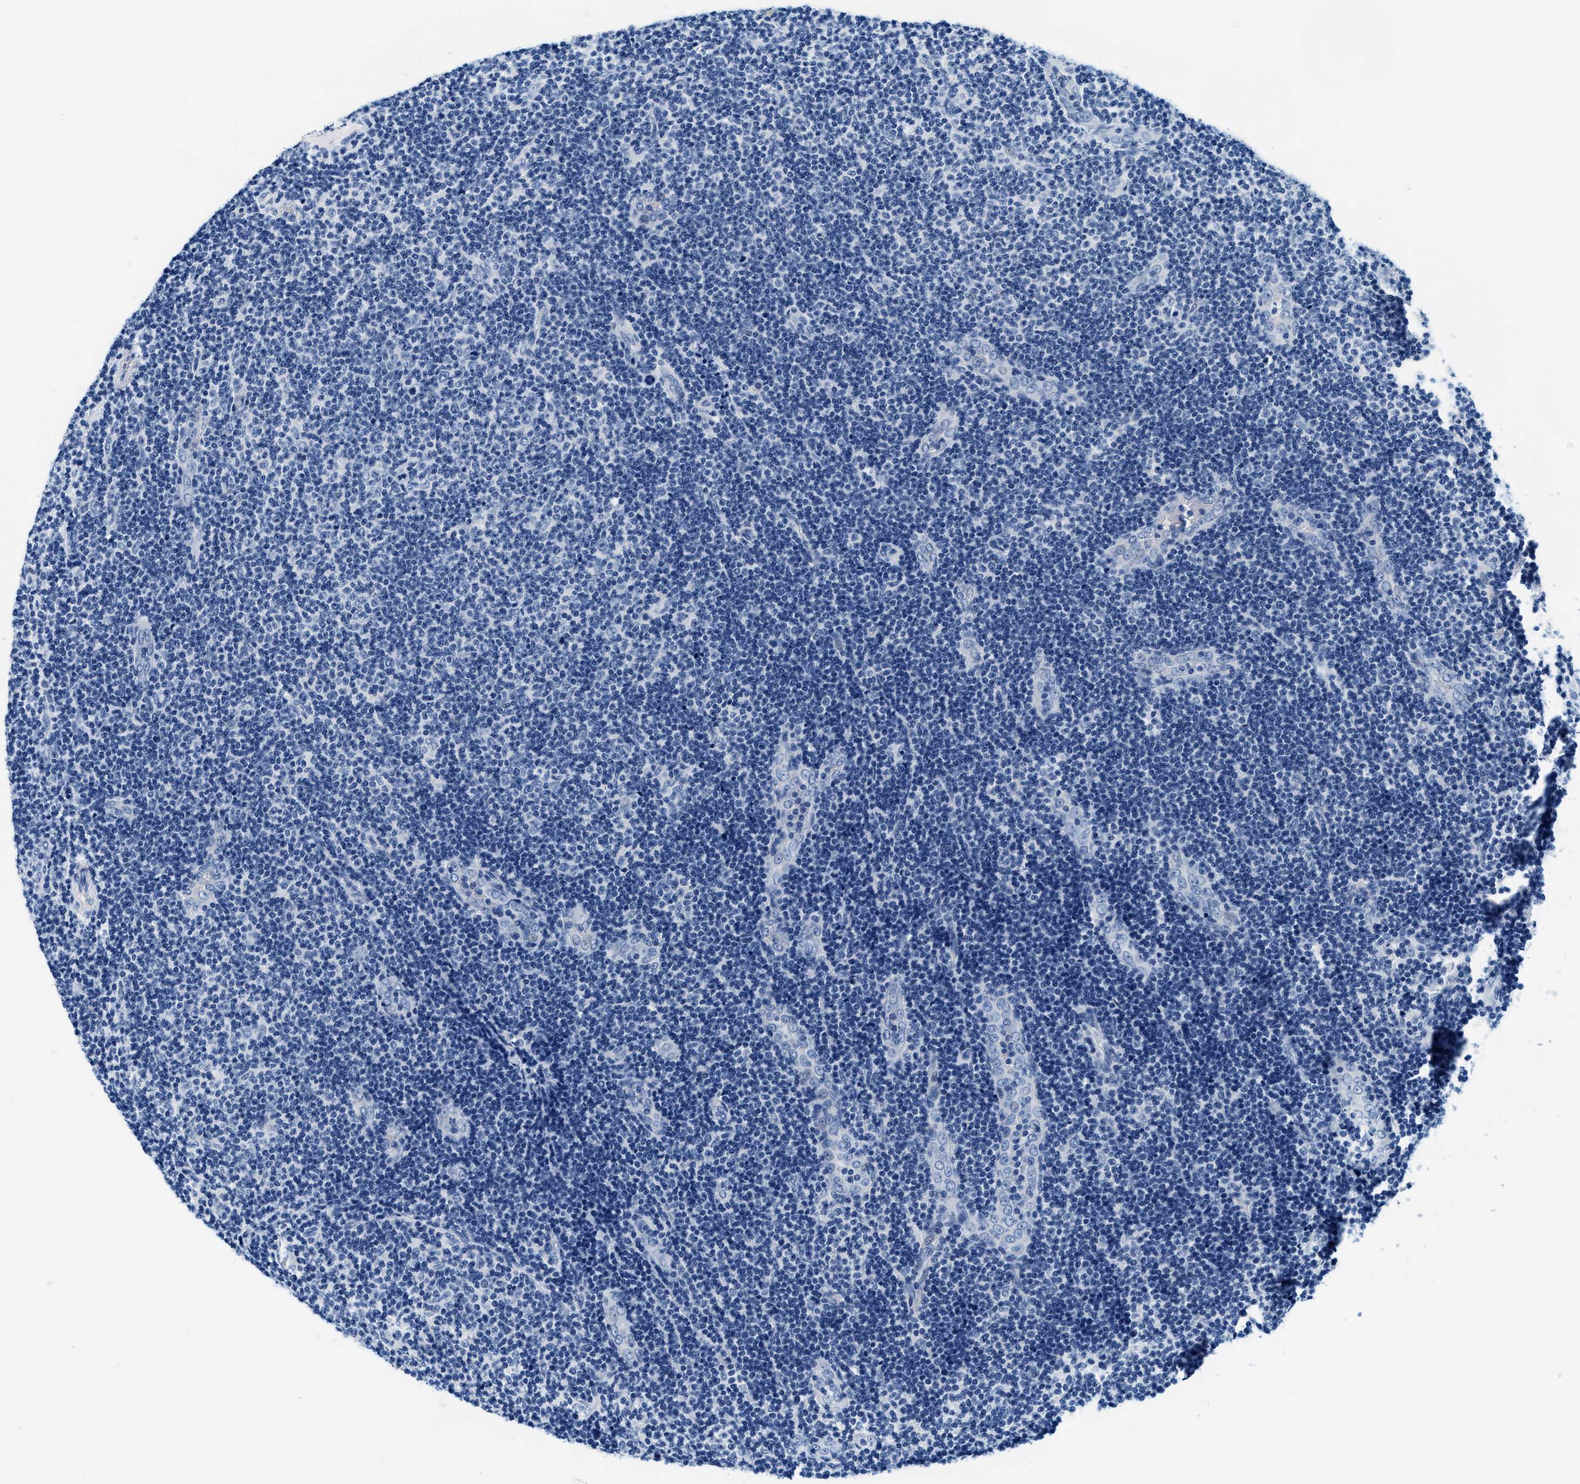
{"staining": {"intensity": "negative", "quantity": "none", "location": "none"}, "tissue": "lymphoma", "cell_type": "Tumor cells", "image_type": "cancer", "snomed": [{"axis": "morphology", "description": "Malignant lymphoma, non-Hodgkin's type, Low grade"}, {"axis": "topography", "description": "Lymph node"}], "caption": "Tumor cells are negative for brown protein staining in malignant lymphoma, non-Hodgkin's type (low-grade). (Immunohistochemistry, brightfield microscopy, high magnification).", "gene": "GSTM3", "patient": {"sex": "male", "age": 83}}